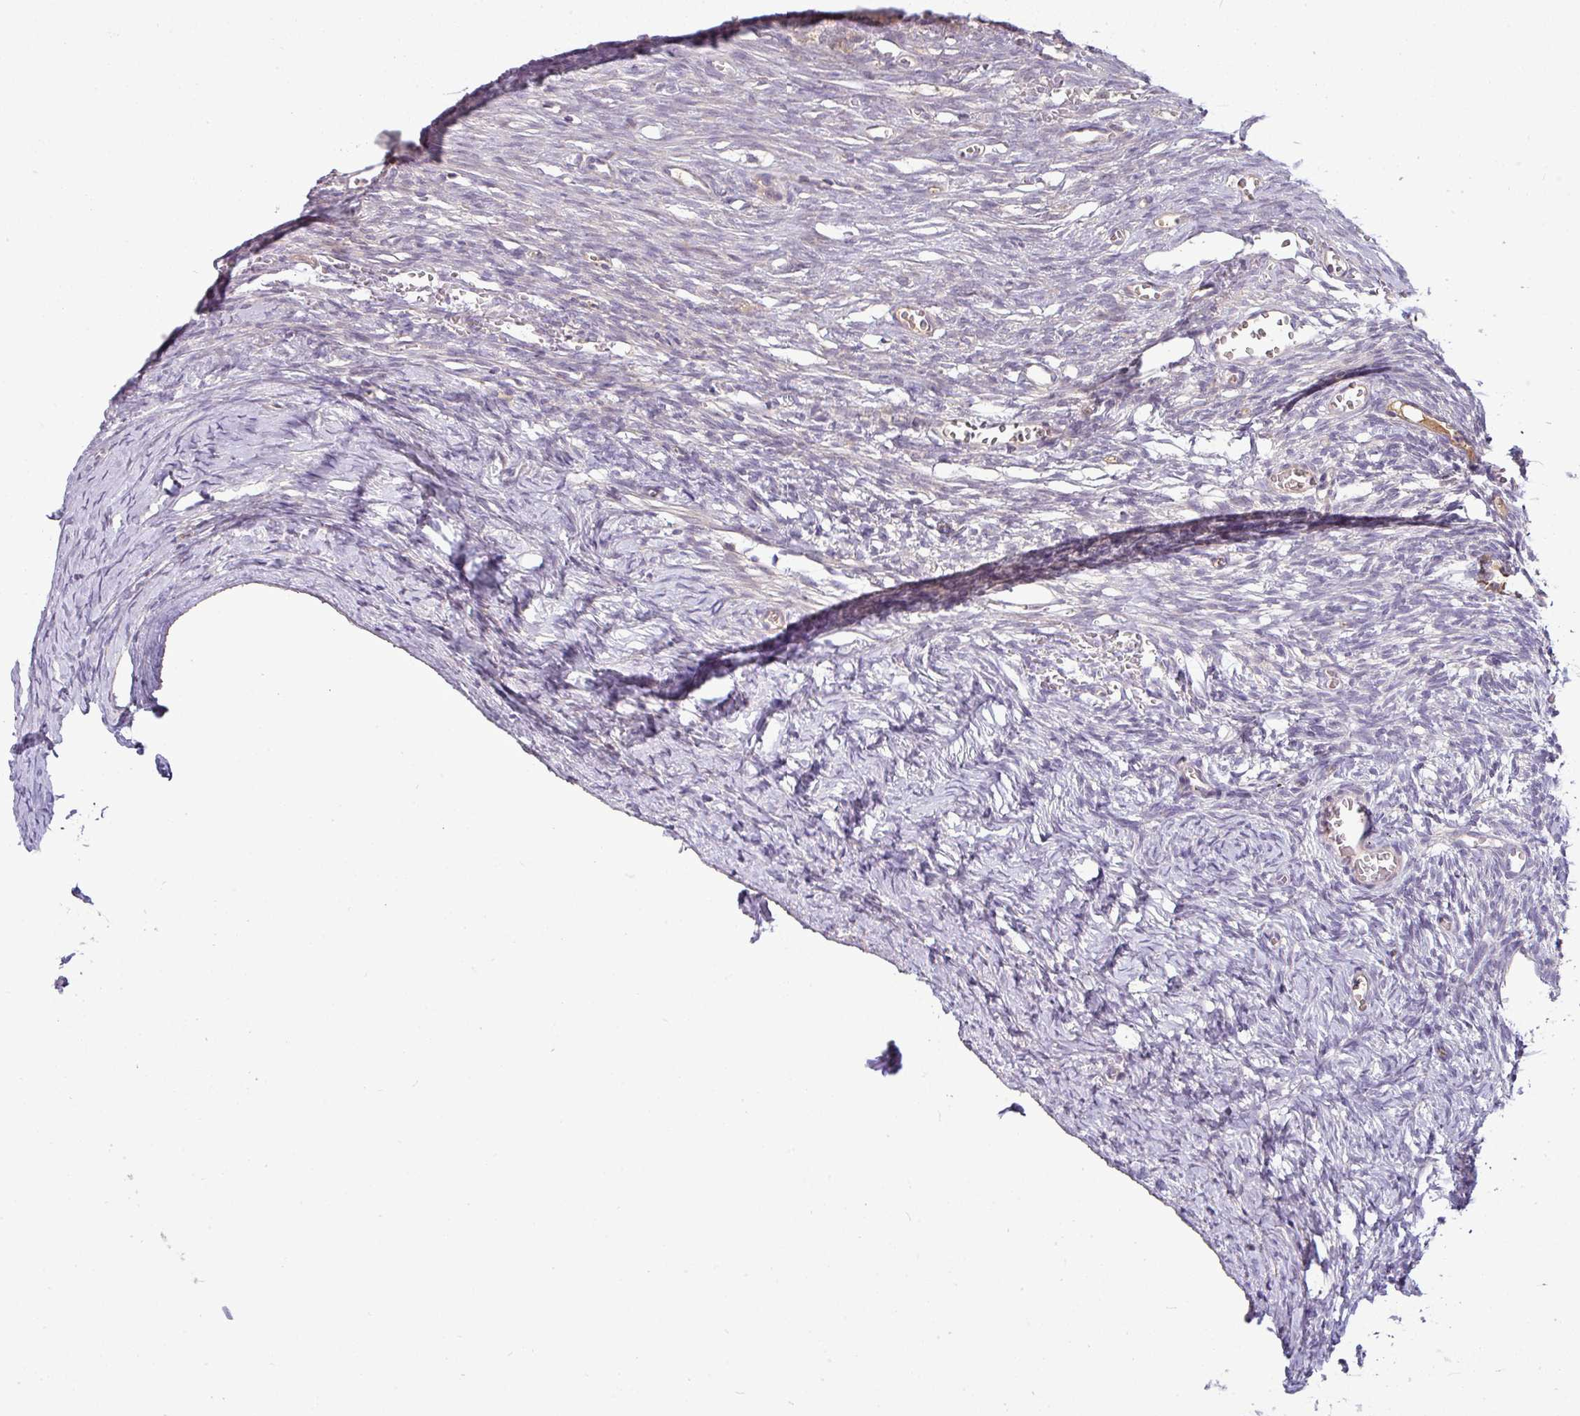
{"staining": {"intensity": "negative", "quantity": "none", "location": "none"}, "tissue": "ovary", "cell_type": "Ovarian stroma cells", "image_type": "normal", "snomed": [{"axis": "morphology", "description": "Normal tissue, NOS"}, {"axis": "topography", "description": "Ovary"}], "caption": "Ovary stained for a protein using immunohistochemistry (IHC) displays no expression ovarian stroma cells.", "gene": "APOM", "patient": {"sex": "female", "age": 39}}